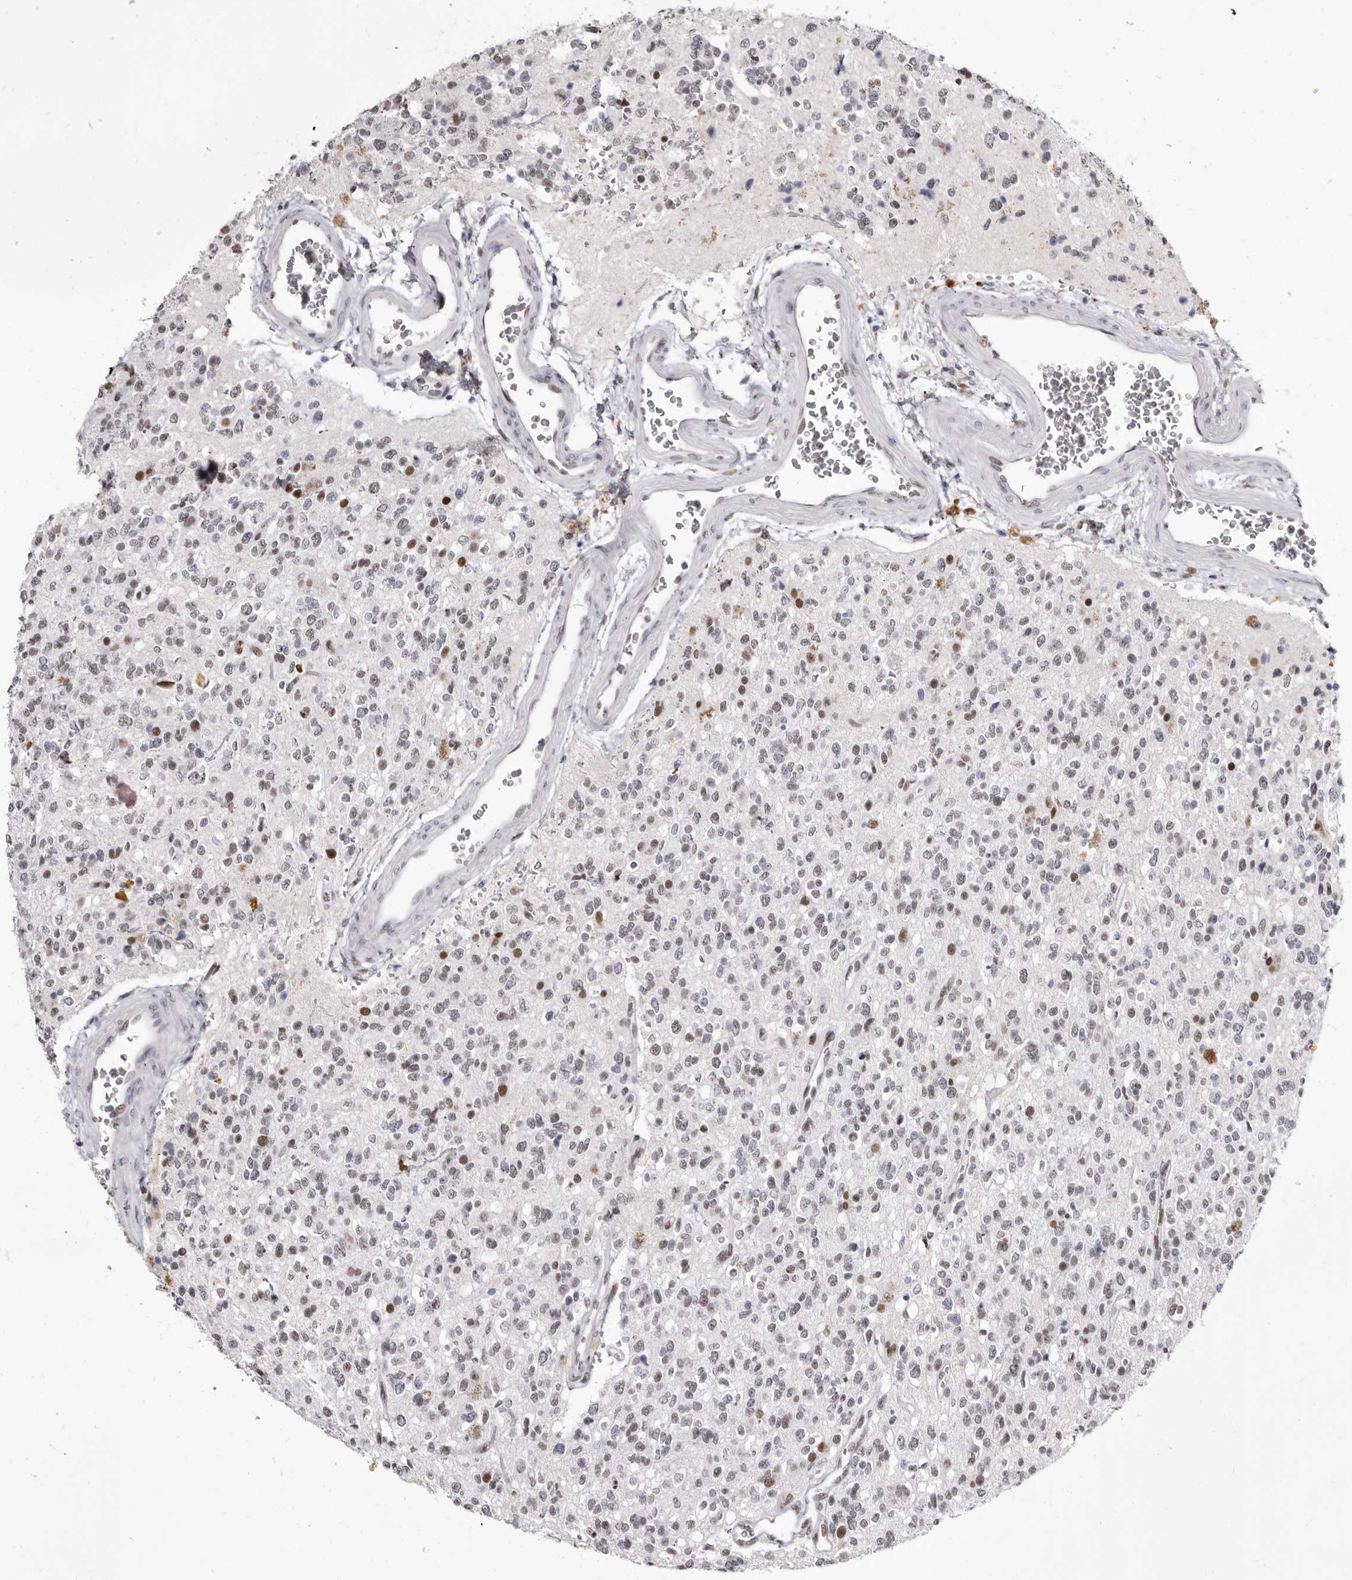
{"staining": {"intensity": "moderate", "quantity": "<25%", "location": "nuclear"}, "tissue": "glioma", "cell_type": "Tumor cells", "image_type": "cancer", "snomed": [{"axis": "morphology", "description": "Glioma, malignant, High grade"}, {"axis": "topography", "description": "Brain"}], "caption": "Protein positivity by immunohistochemistry displays moderate nuclear positivity in approximately <25% of tumor cells in glioma.", "gene": "ZNF326", "patient": {"sex": "male", "age": 34}}